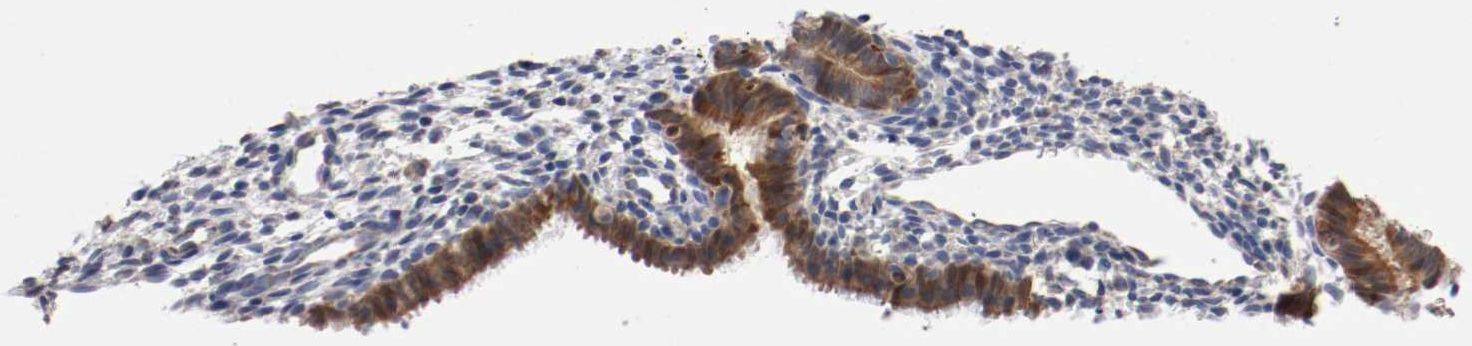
{"staining": {"intensity": "weak", "quantity": ">75%", "location": "cytoplasmic/membranous"}, "tissue": "endometrium", "cell_type": "Glandular cells", "image_type": "normal", "snomed": [{"axis": "morphology", "description": "Normal tissue, NOS"}, {"axis": "topography", "description": "Endometrium"}], "caption": "IHC of unremarkable endometrium displays low levels of weak cytoplasmic/membranous positivity in approximately >75% of glandular cells. The protein of interest is shown in brown color, while the nuclei are stained blue.", "gene": "PCSK6", "patient": {"sex": "female", "age": 27}}